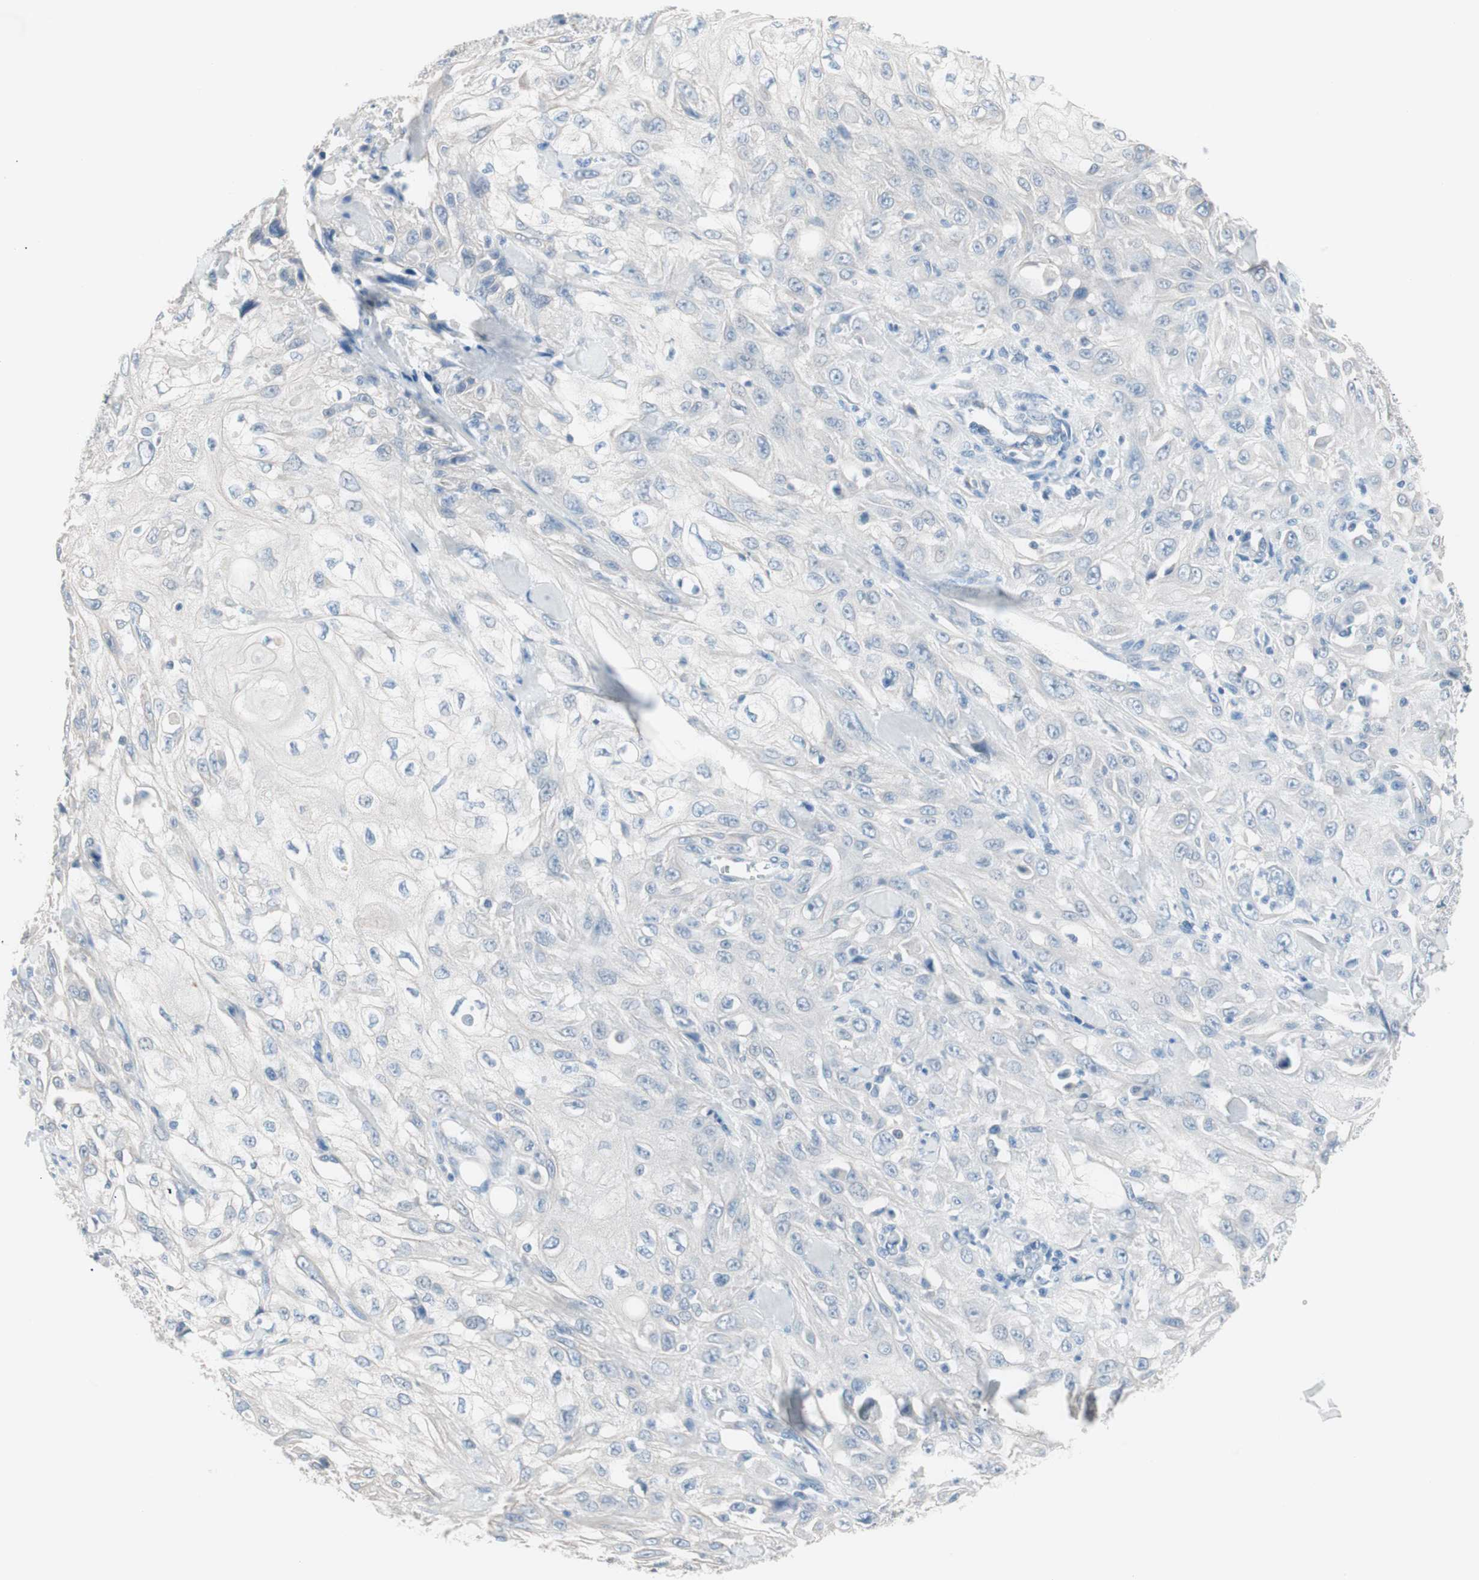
{"staining": {"intensity": "negative", "quantity": "none", "location": "none"}, "tissue": "skin cancer", "cell_type": "Tumor cells", "image_type": "cancer", "snomed": [{"axis": "morphology", "description": "Squamous cell carcinoma, NOS"}, {"axis": "morphology", "description": "Squamous cell carcinoma, metastatic, NOS"}, {"axis": "topography", "description": "Skin"}, {"axis": "topography", "description": "Lymph node"}], "caption": "Skin cancer was stained to show a protein in brown. There is no significant staining in tumor cells. The staining was performed using DAB (3,3'-diaminobenzidine) to visualize the protein expression in brown, while the nuclei were stained in blue with hematoxylin (Magnification: 20x).", "gene": "VIL1", "patient": {"sex": "male", "age": 75}}